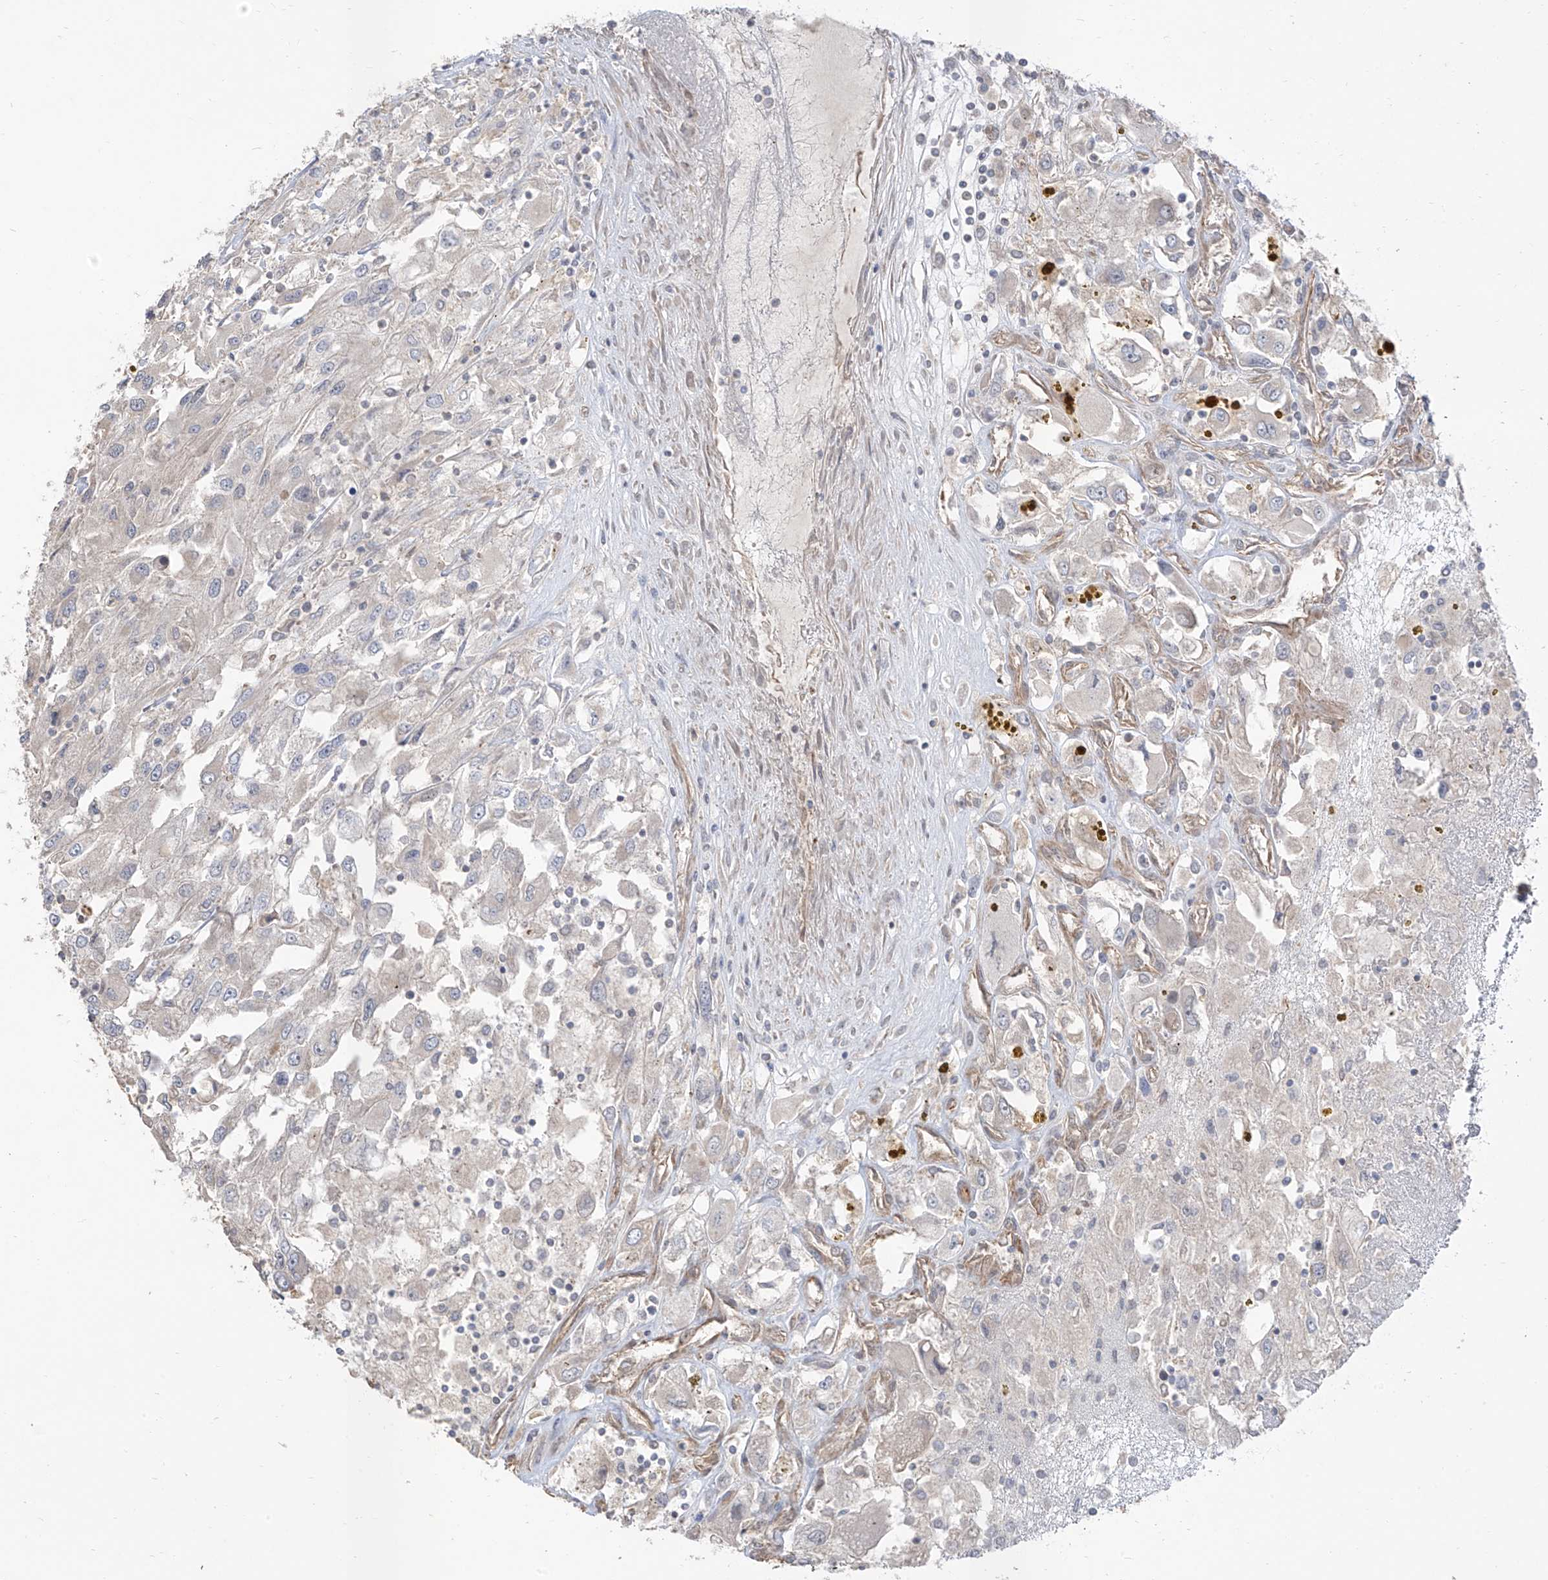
{"staining": {"intensity": "negative", "quantity": "none", "location": "none"}, "tissue": "renal cancer", "cell_type": "Tumor cells", "image_type": "cancer", "snomed": [{"axis": "morphology", "description": "Adenocarcinoma, NOS"}, {"axis": "topography", "description": "Kidney"}], "caption": "This is an IHC image of renal cancer. There is no expression in tumor cells.", "gene": "EPHX4", "patient": {"sex": "female", "age": 52}}